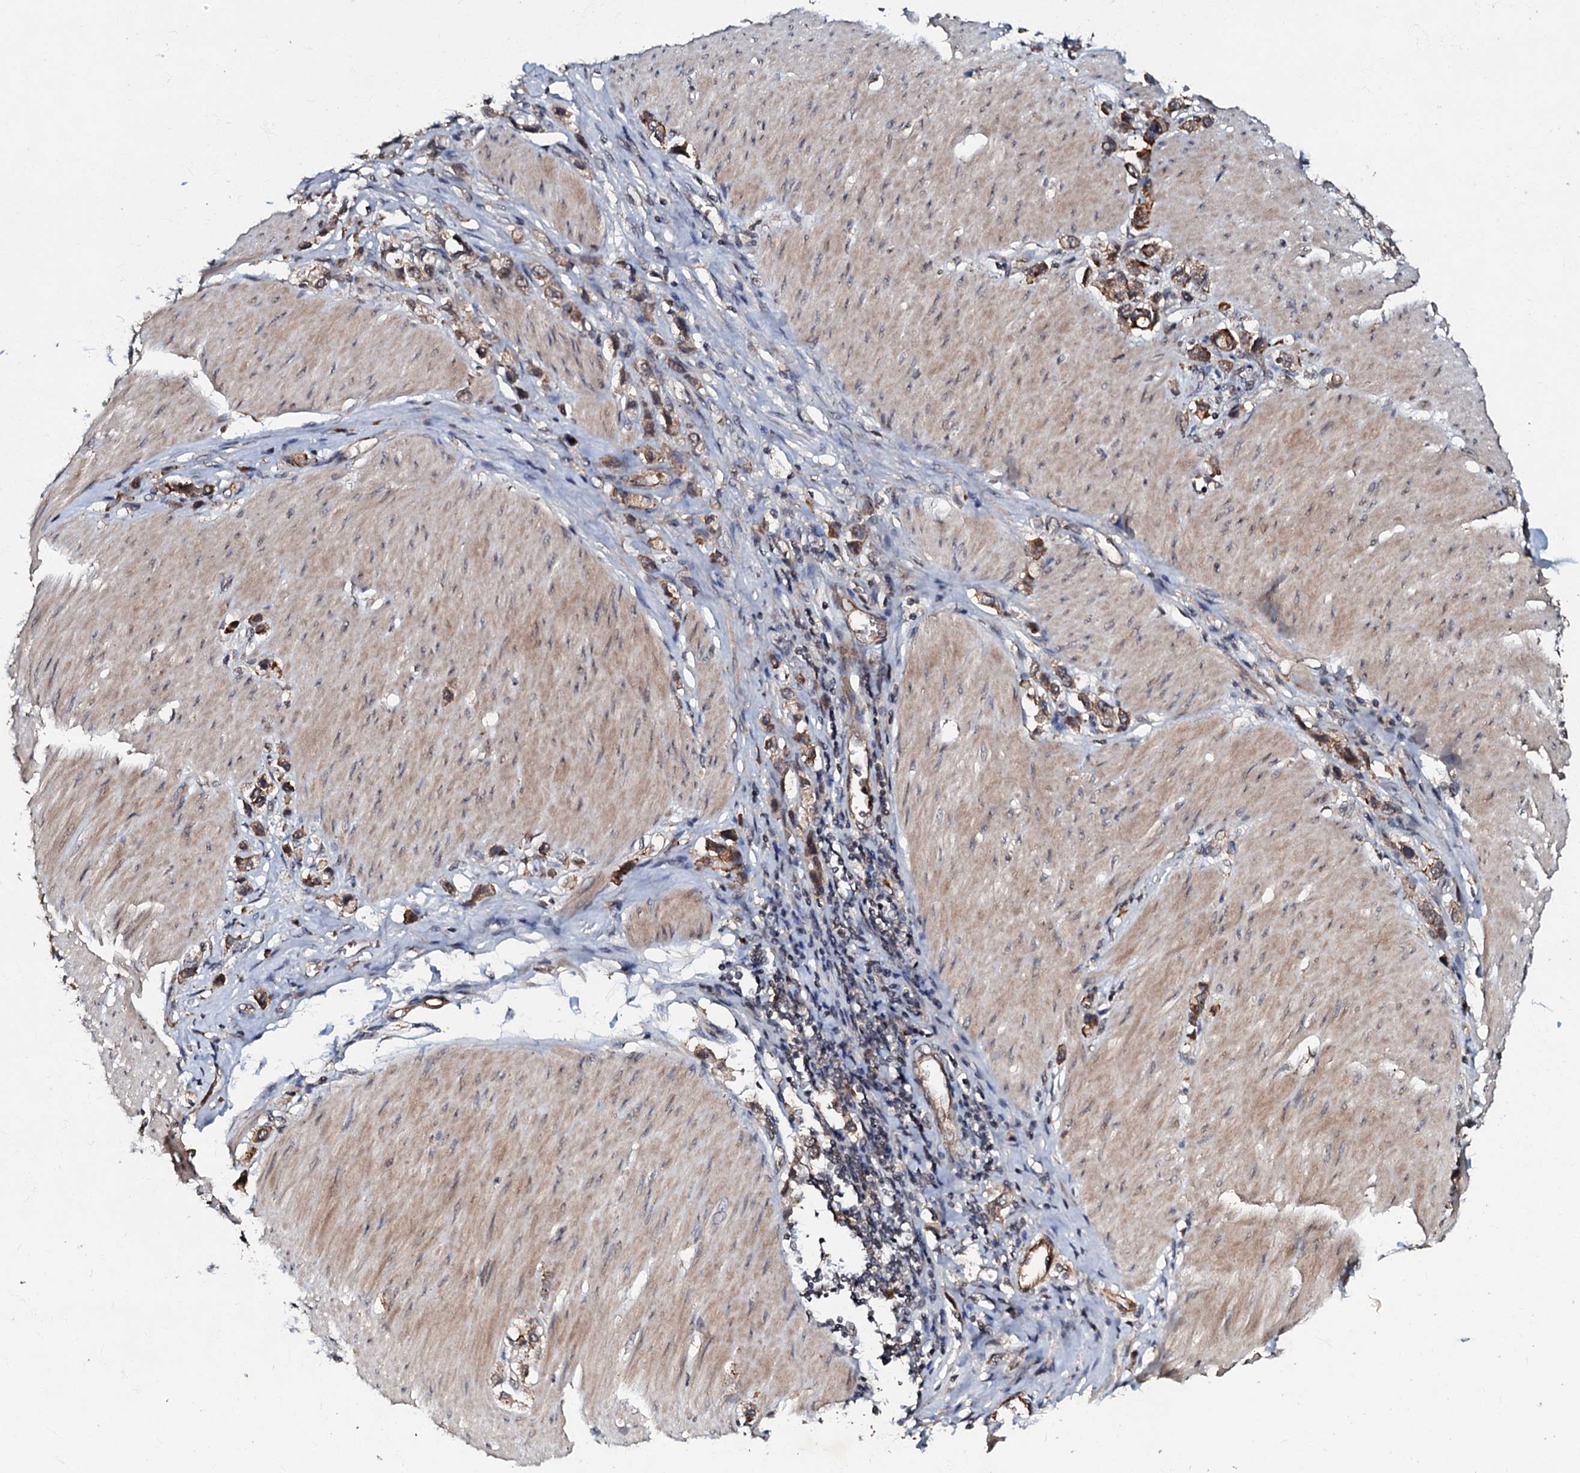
{"staining": {"intensity": "weak", "quantity": ">75%", "location": "cytoplasmic/membranous"}, "tissue": "stomach cancer", "cell_type": "Tumor cells", "image_type": "cancer", "snomed": [{"axis": "morphology", "description": "Normal tissue, NOS"}, {"axis": "morphology", "description": "Adenocarcinoma, NOS"}, {"axis": "topography", "description": "Stomach, upper"}, {"axis": "topography", "description": "Stomach"}], "caption": "DAB immunohistochemical staining of human stomach cancer demonstrates weak cytoplasmic/membranous protein staining in approximately >75% of tumor cells. (Brightfield microscopy of DAB IHC at high magnification).", "gene": "MANSC4", "patient": {"sex": "female", "age": 65}}